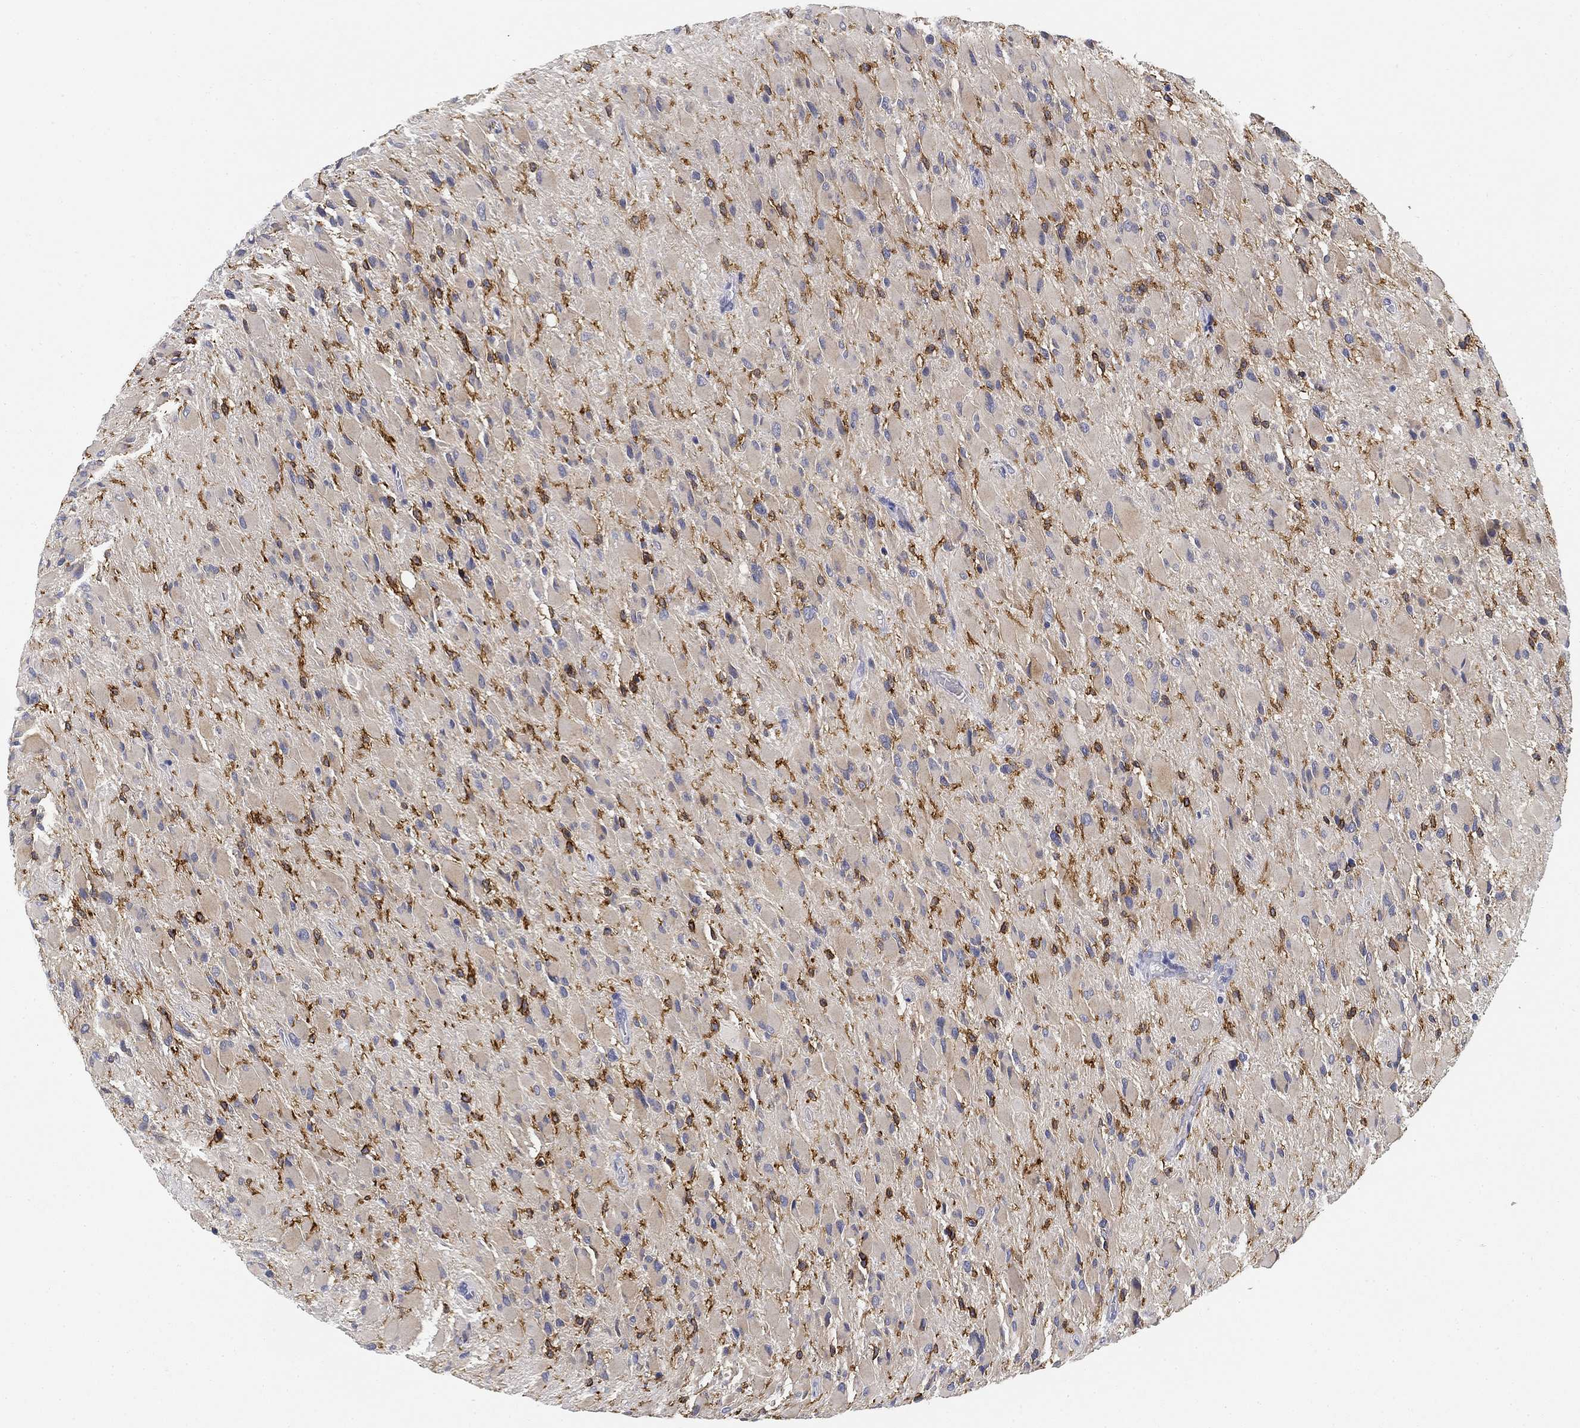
{"staining": {"intensity": "moderate", "quantity": "25%-75%", "location": "cytoplasmic/membranous"}, "tissue": "glioma", "cell_type": "Tumor cells", "image_type": "cancer", "snomed": [{"axis": "morphology", "description": "Glioma, malignant, High grade"}, {"axis": "topography", "description": "Cerebral cortex"}], "caption": "Immunohistochemical staining of malignant high-grade glioma exhibits moderate cytoplasmic/membranous protein positivity in approximately 25%-75% of tumor cells.", "gene": "SLC2A5", "patient": {"sex": "female", "age": 36}}